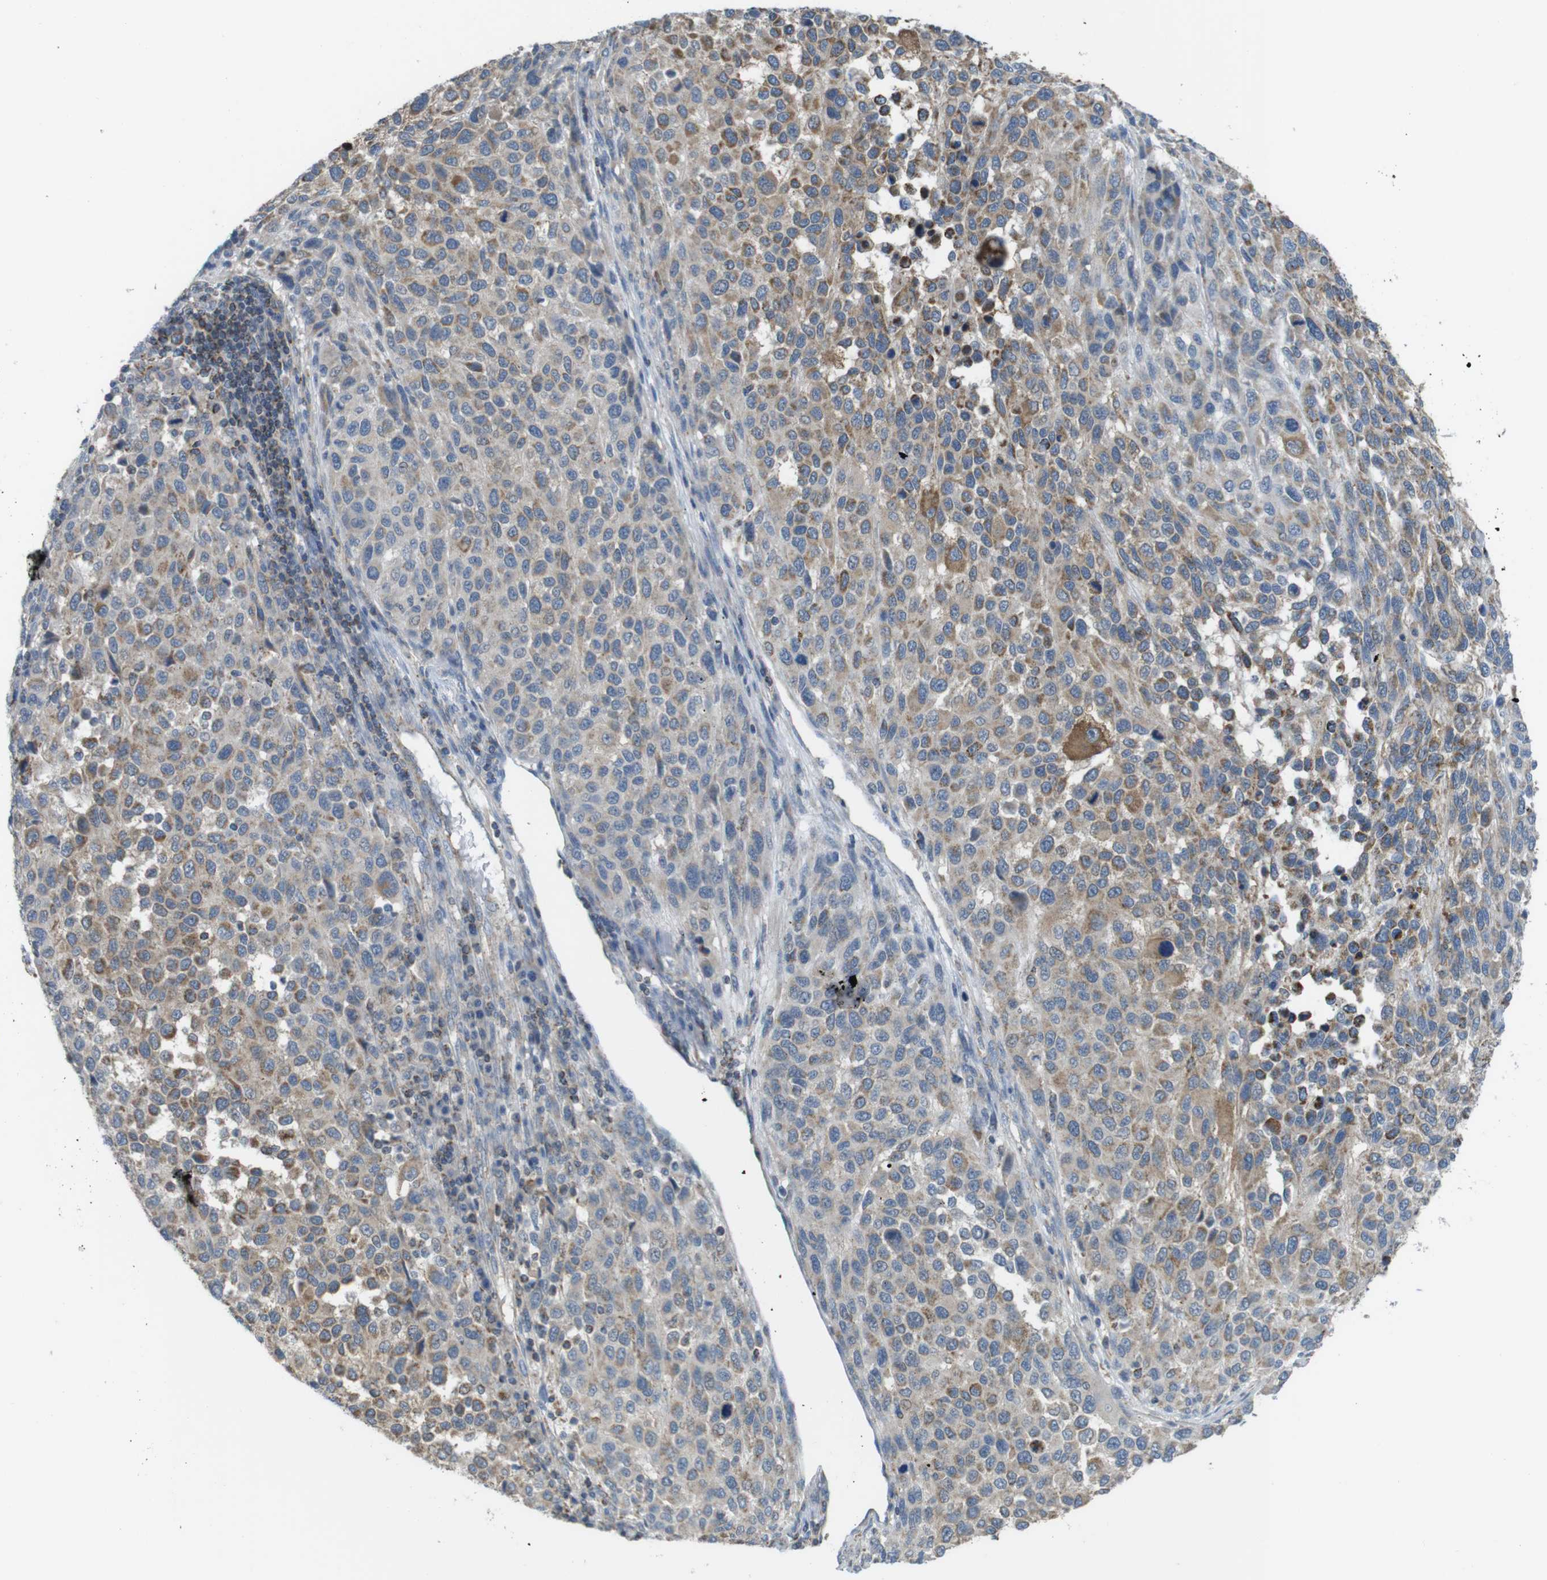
{"staining": {"intensity": "moderate", "quantity": "25%-75%", "location": "cytoplasmic/membranous"}, "tissue": "melanoma", "cell_type": "Tumor cells", "image_type": "cancer", "snomed": [{"axis": "morphology", "description": "Malignant melanoma, Metastatic site"}, {"axis": "topography", "description": "Lymph node"}], "caption": "Malignant melanoma (metastatic site) stained with a brown dye demonstrates moderate cytoplasmic/membranous positive expression in about 25%-75% of tumor cells.", "gene": "GRIK2", "patient": {"sex": "male", "age": 61}}